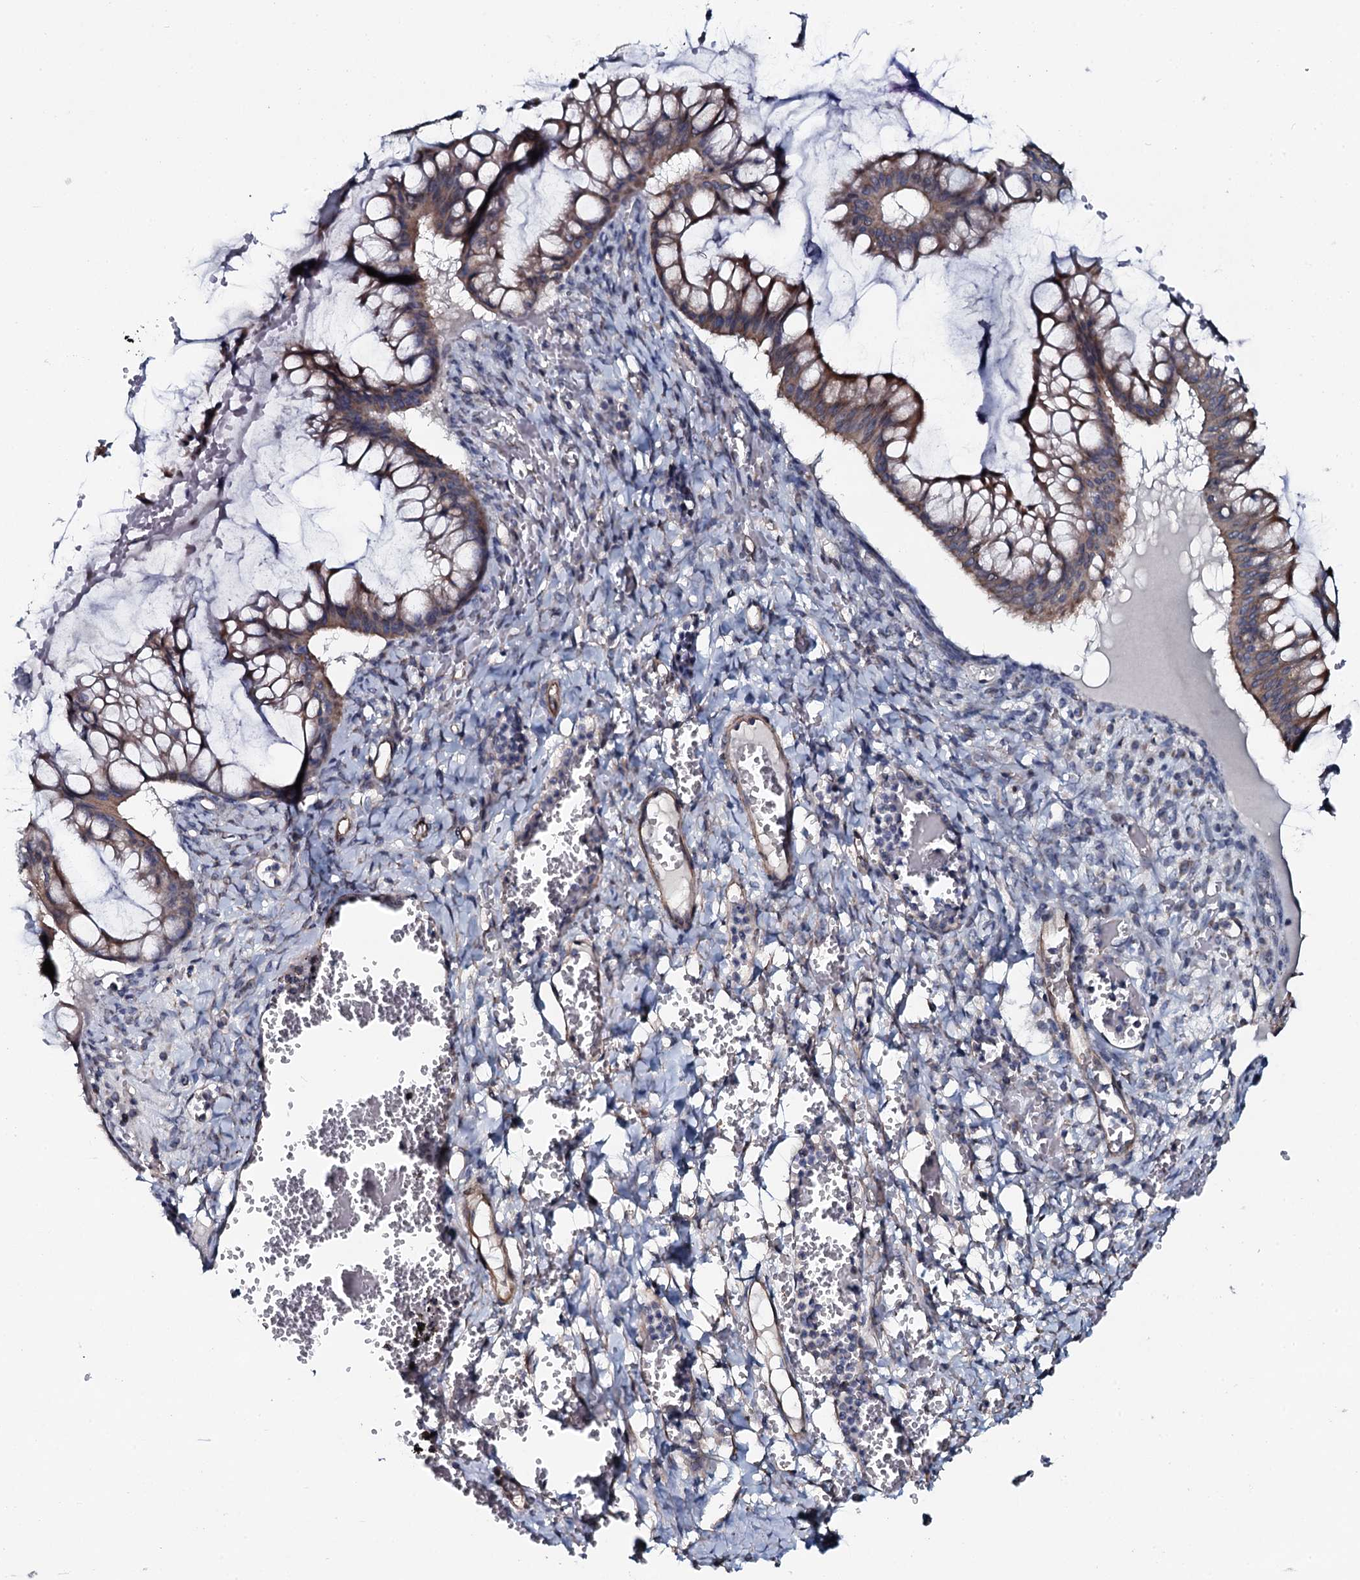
{"staining": {"intensity": "weak", "quantity": ">75%", "location": "cytoplasmic/membranous"}, "tissue": "ovarian cancer", "cell_type": "Tumor cells", "image_type": "cancer", "snomed": [{"axis": "morphology", "description": "Cystadenocarcinoma, mucinous, NOS"}, {"axis": "topography", "description": "Ovary"}], "caption": "Tumor cells exhibit weak cytoplasmic/membranous staining in about >75% of cells in ovarian cancer (mucinous cystadenocarcinoma).", "gene": "KCTD4", "patient": {"sex": "female", "age": 73}}